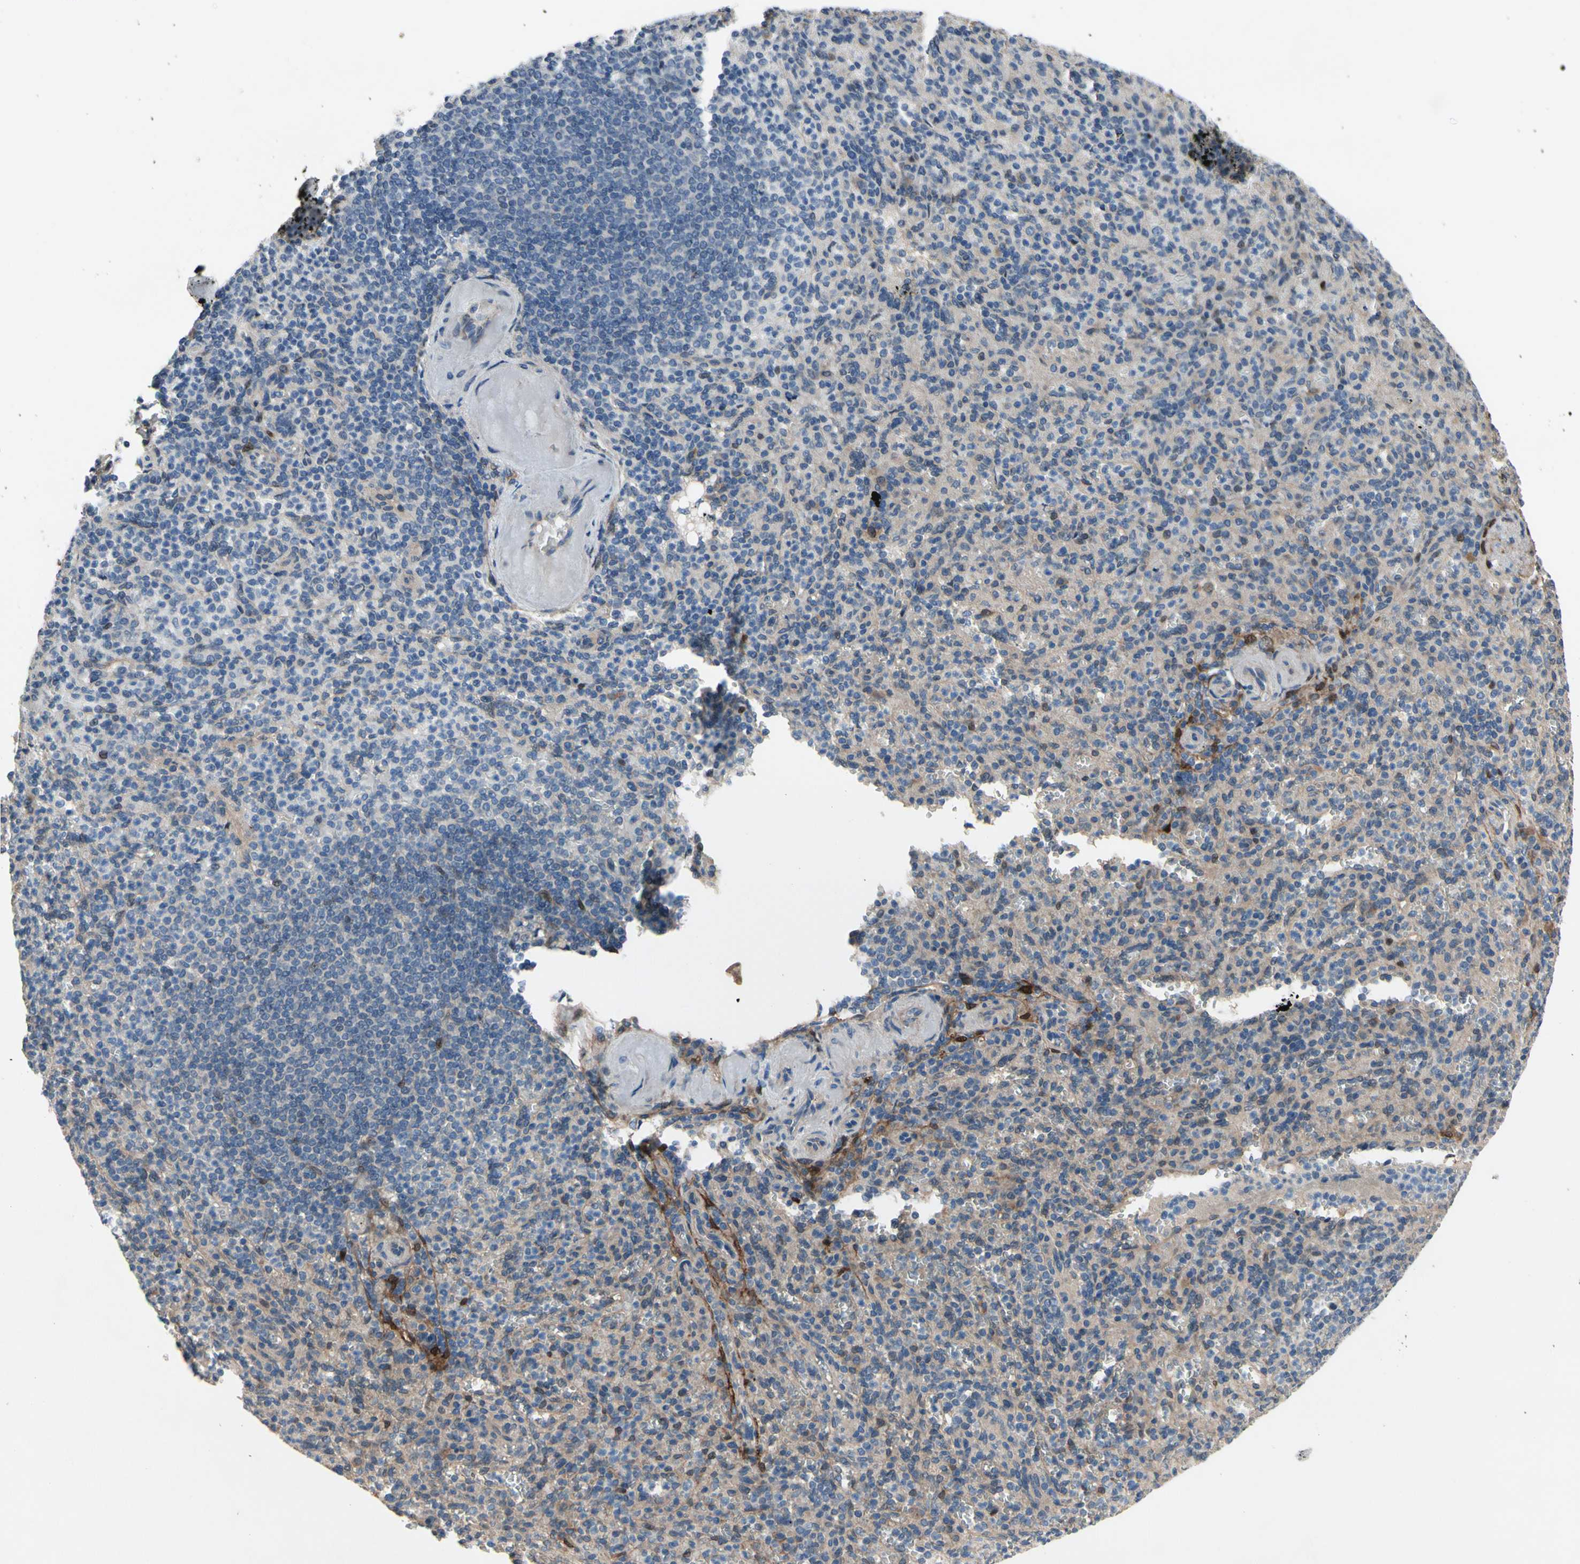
{"staining": {"intensity": "weak", "quantity": "25%-75%", "location": "cytoplasmic/membranous"}, "tissue": "spleen", "cell_type": "Cells in red pulp", "image_type": "normal", "snomed": [{"axis": "morphology", "description": "Normal tissue, NOS"}, {"axis": "topography", "description": "Spleen"}], "caption": "A brown stain shows weak cytoplasmic/membranous positivity of a protein in cells in red pulp of unremarkable spleen.", "gene": "ICAM5", "patient": {"sex": "female", "age": 74}}